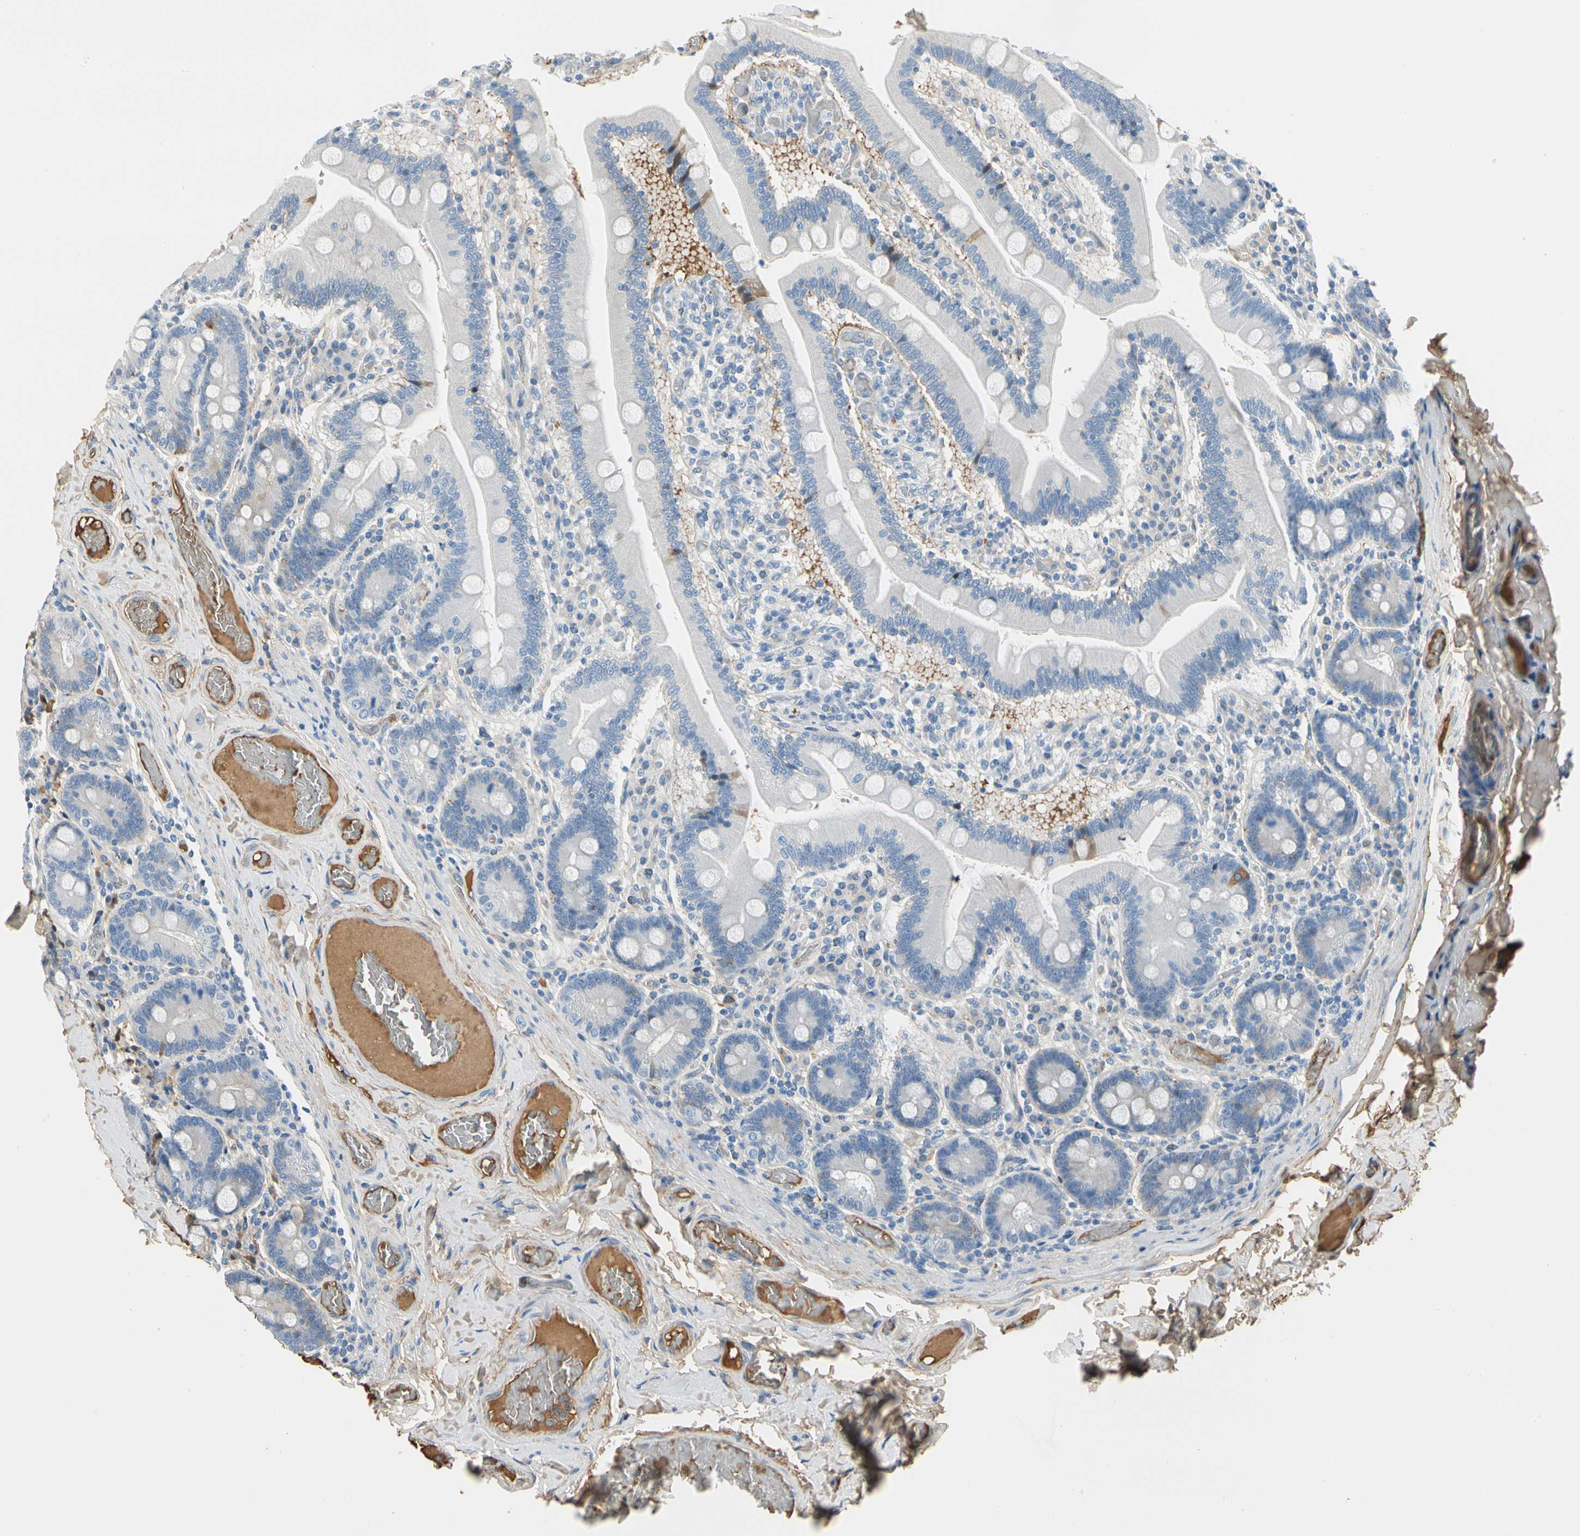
{"staining": {"intensity": "moderate", "quantity": "<25%", "location": "cytoplasmic/membranous"}, "tissue": "duodenum", "cell_type": "Glandular cells", "image_type": "normal", "snomed": [{"axis": "morphology", "description": "Normal tissue, NOS"}, {"axis": "topography", "description": "Duodenum"}], "caption": "Protein expression analysis of normal duodenum displays moderate cytoplasmic/membranous expression in about <25% of glandular cells.", "gene": "LAMB3", "patient": {"sex": "male", "age": 66}}